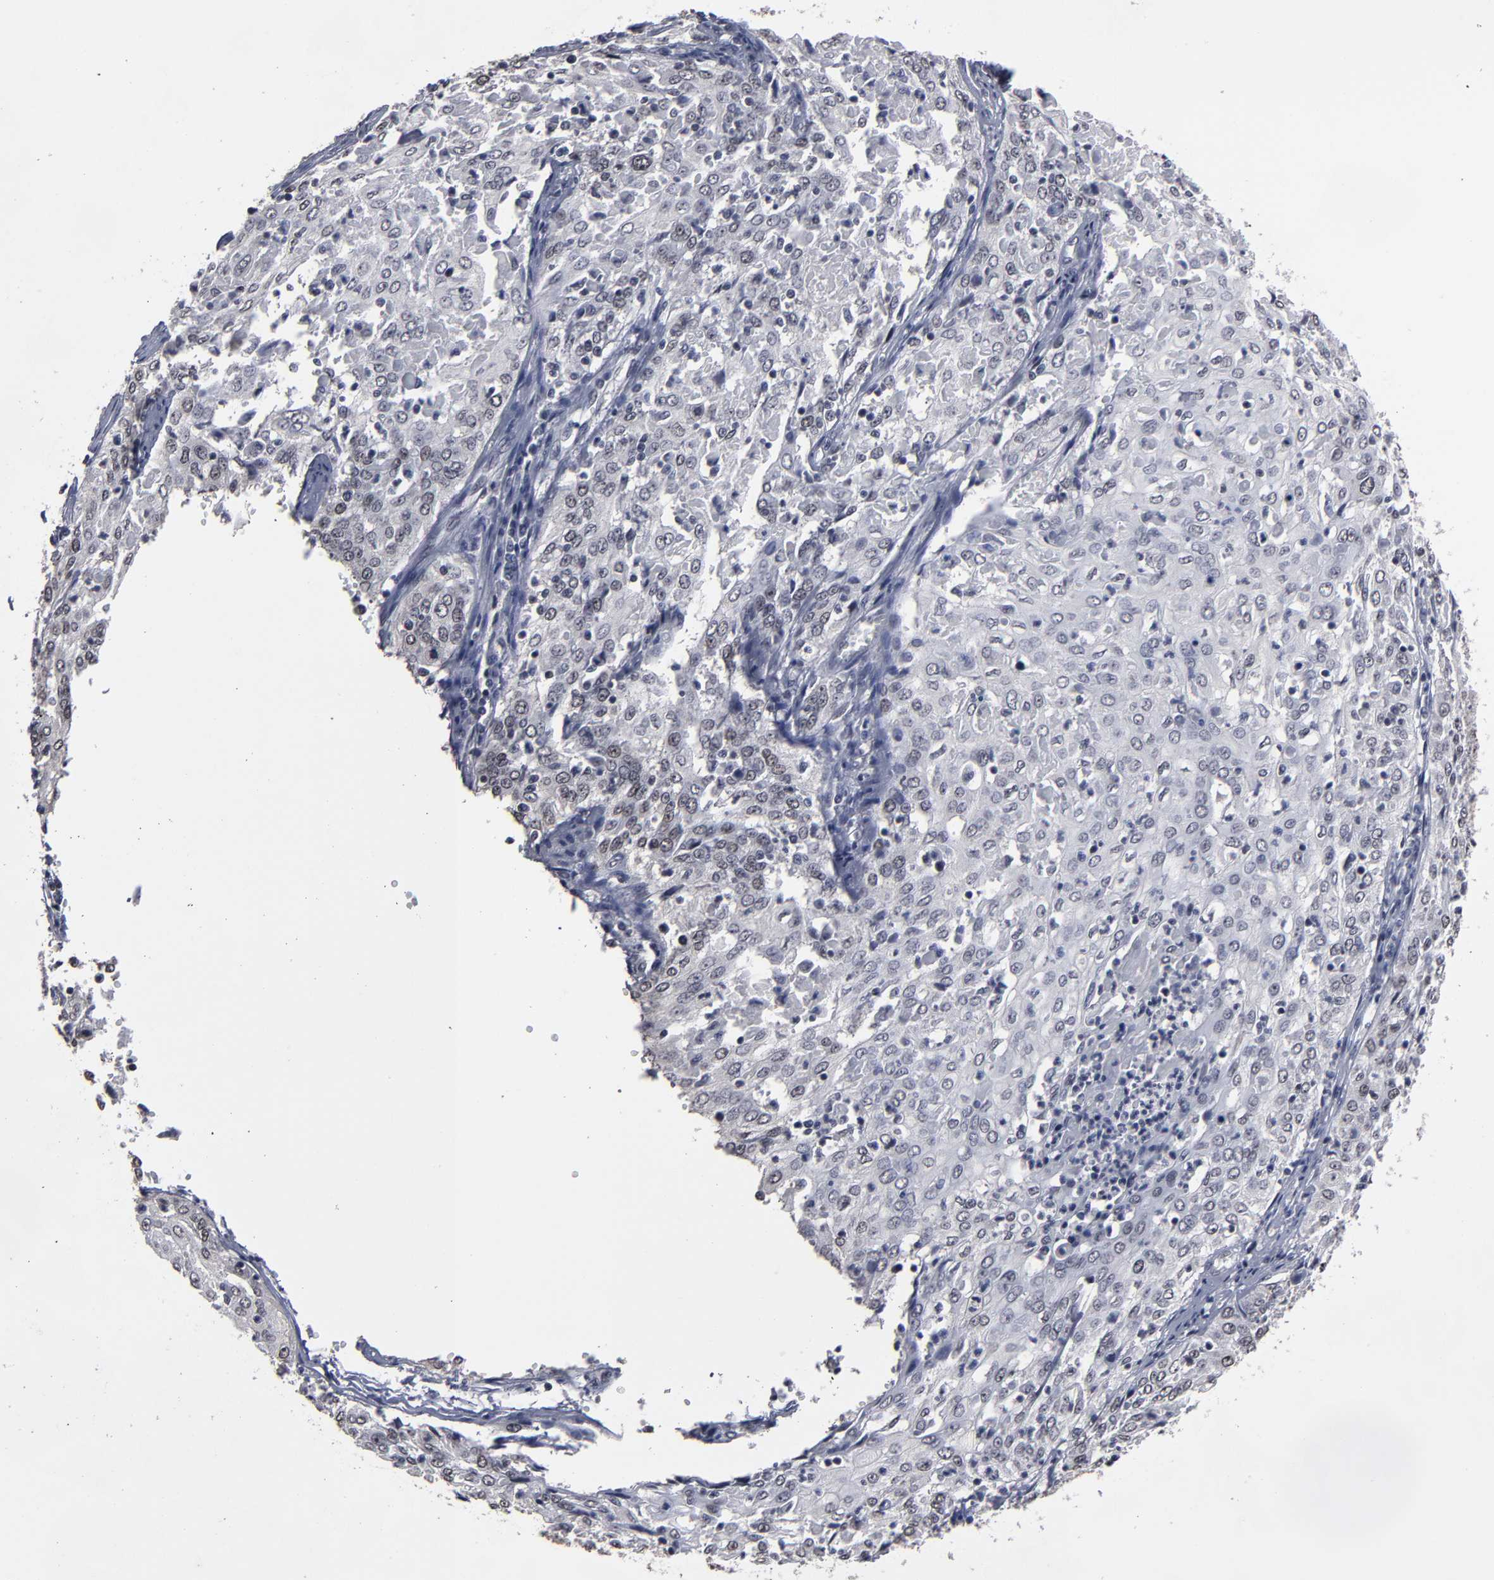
{"staining": {"intensity": "negative", "quantity": "none", "location": "none"}, "tissue": "cervical cancer", "cell_type": "Tumor cells", "image_type": "cancer", "snomed": [{"axis": "morphology", "description": "Squamous cell carcinoma, NOS"}, {"axis": "topography", "description": "Cervix"}], "caption": "High magnification brightfield microscopy of cervical cancer stained with DAB (brown) and counterstained with hematoxylin (blue): tumor cells show no significant staining.", "gene": "SSRP1", "patient": {"sex": "female", "age": 39}}